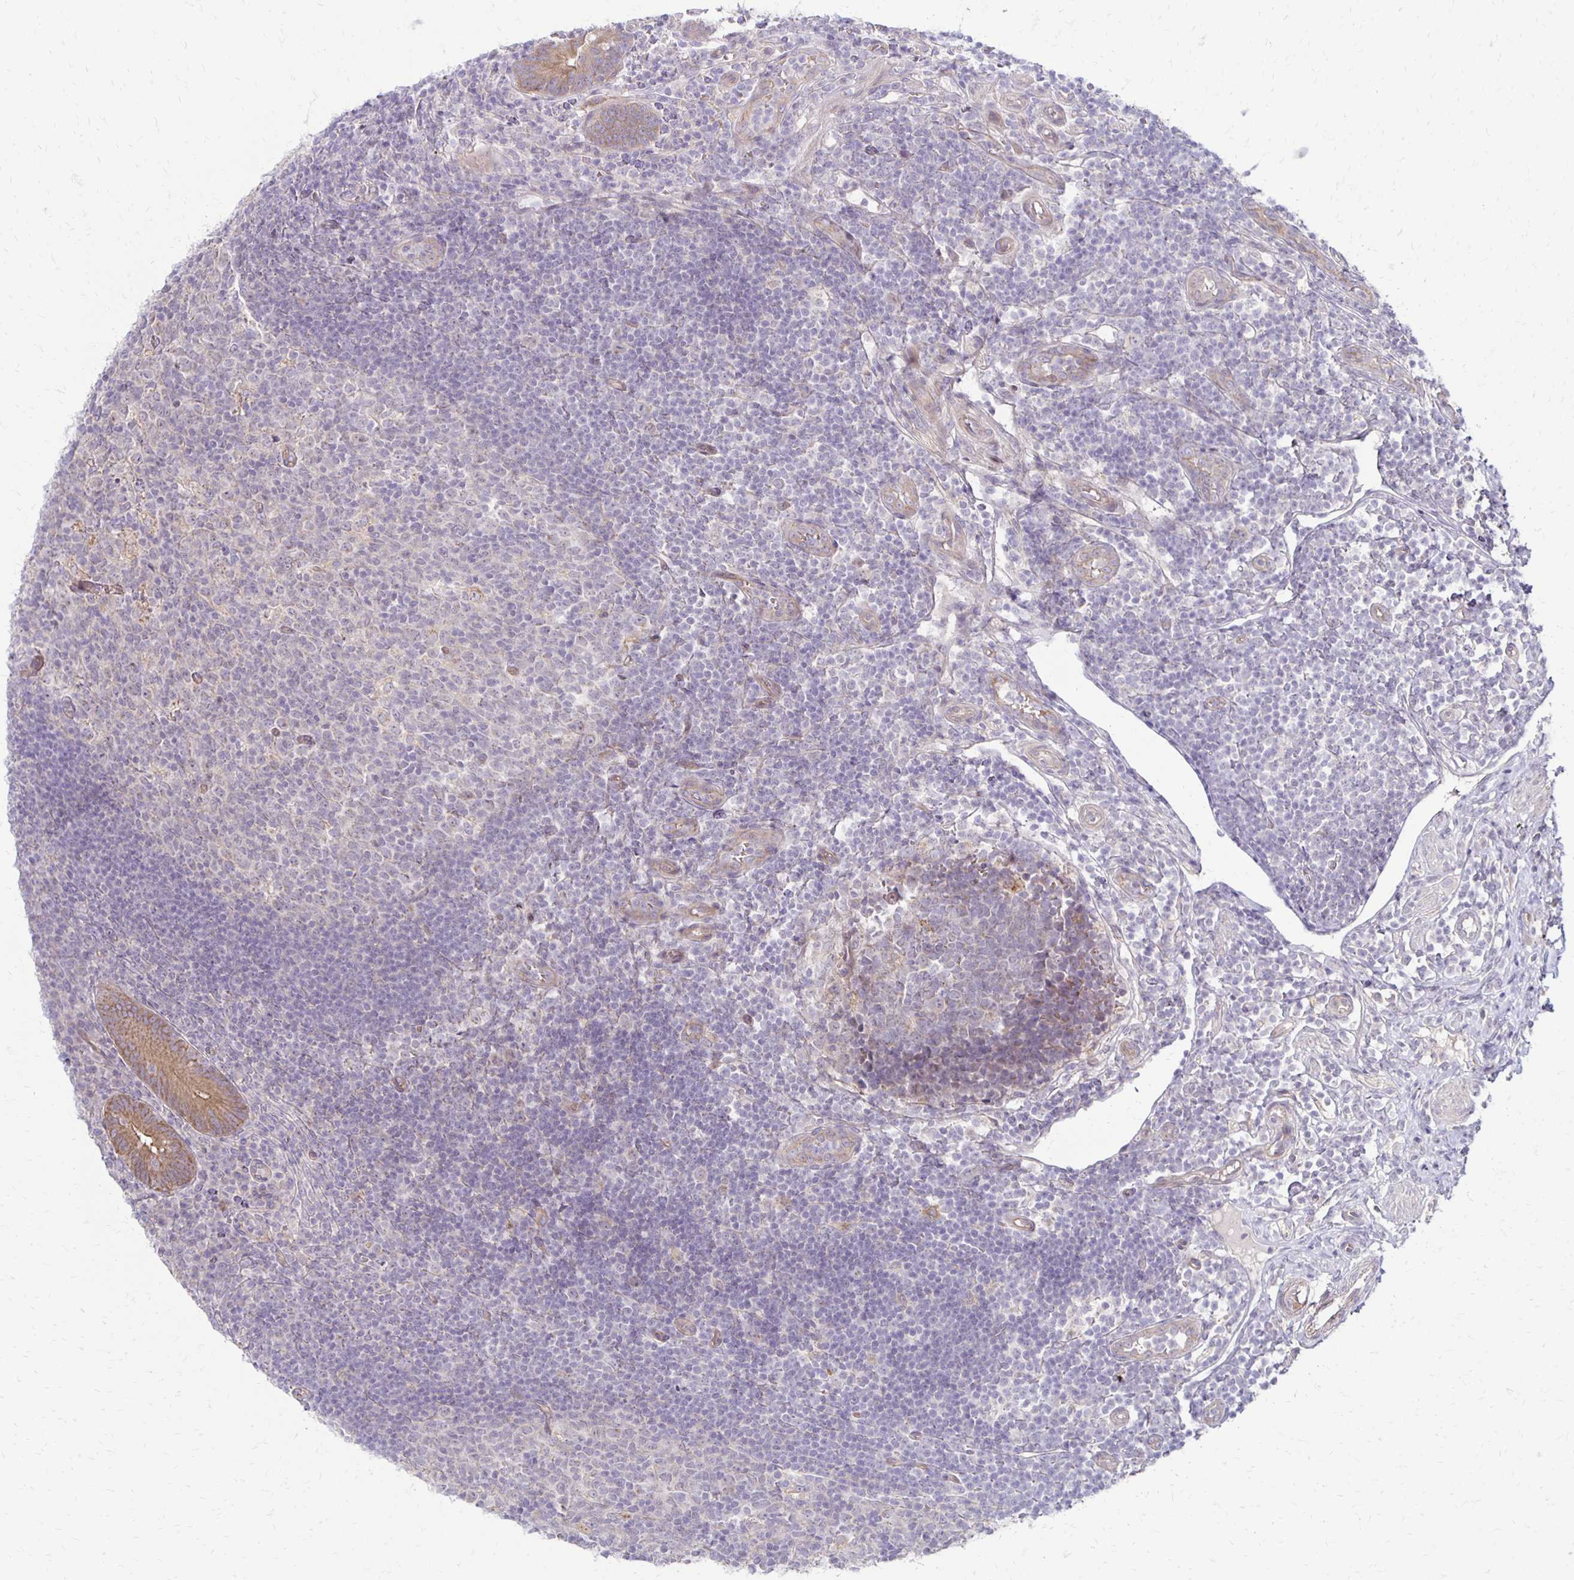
{"staining": {"intensity": "weak", "quantity": ">75%", "location": "cytoplasmic/membranous"}, "tissue": "appendix", "cell_type": "Glandular cells", "image_type": "normal", "snomed": [{"axis": "morphology", "description": "Normal tissue, NOS"}, {"axis": "topography", "description": "Appendix"}], "caption": "Appendix was stained to show a protein in brown. There is low levels of weak cytoplasmic/membranous positivity in about >75% of glandular cells. (Brightfield microscopy of DAB IHC at high magnification).", "gene": "KATNBL1", "patient": {"sex": "male", "age": 18}}